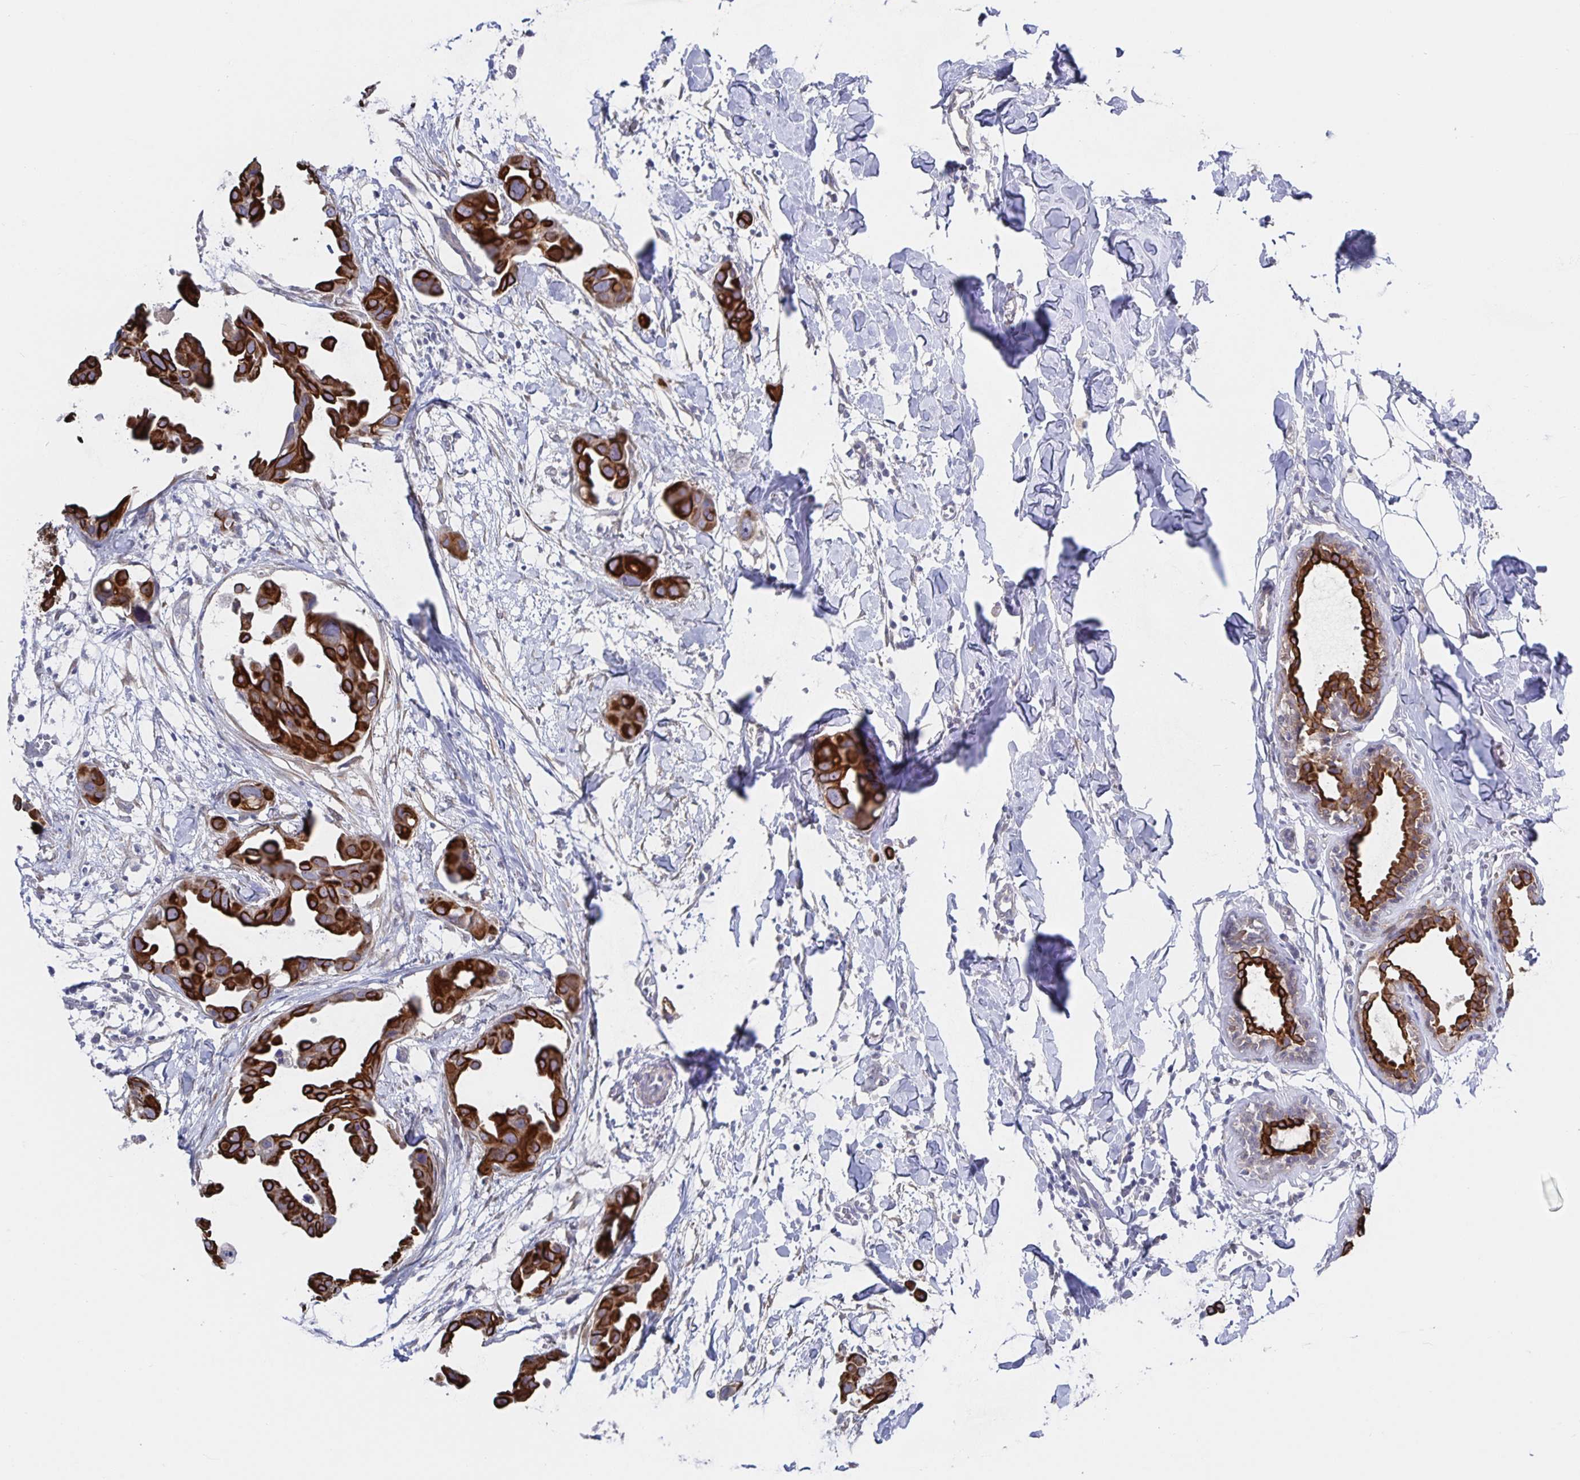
{"staining": {"intensity": "strong", "quantity": ">75%", "location": "cytoplasmic/membranous"}, "tissue": "breast cancer", "cell_type": "Tumor cells", "image_type": "cancer", "snomed": [{"axis": "morphology", "description": "Duct carcinoma"}, {"axis": "topography", "description": "Breast"}], "caption": "Tumor cells show high levels of strong cytoplasmic/membranous staining in about >75% of cells in breast cancer (infiltrating ductal carcinoma).", "gene": "ZIK1", "patient": {"sex": "female", "age": 38}}